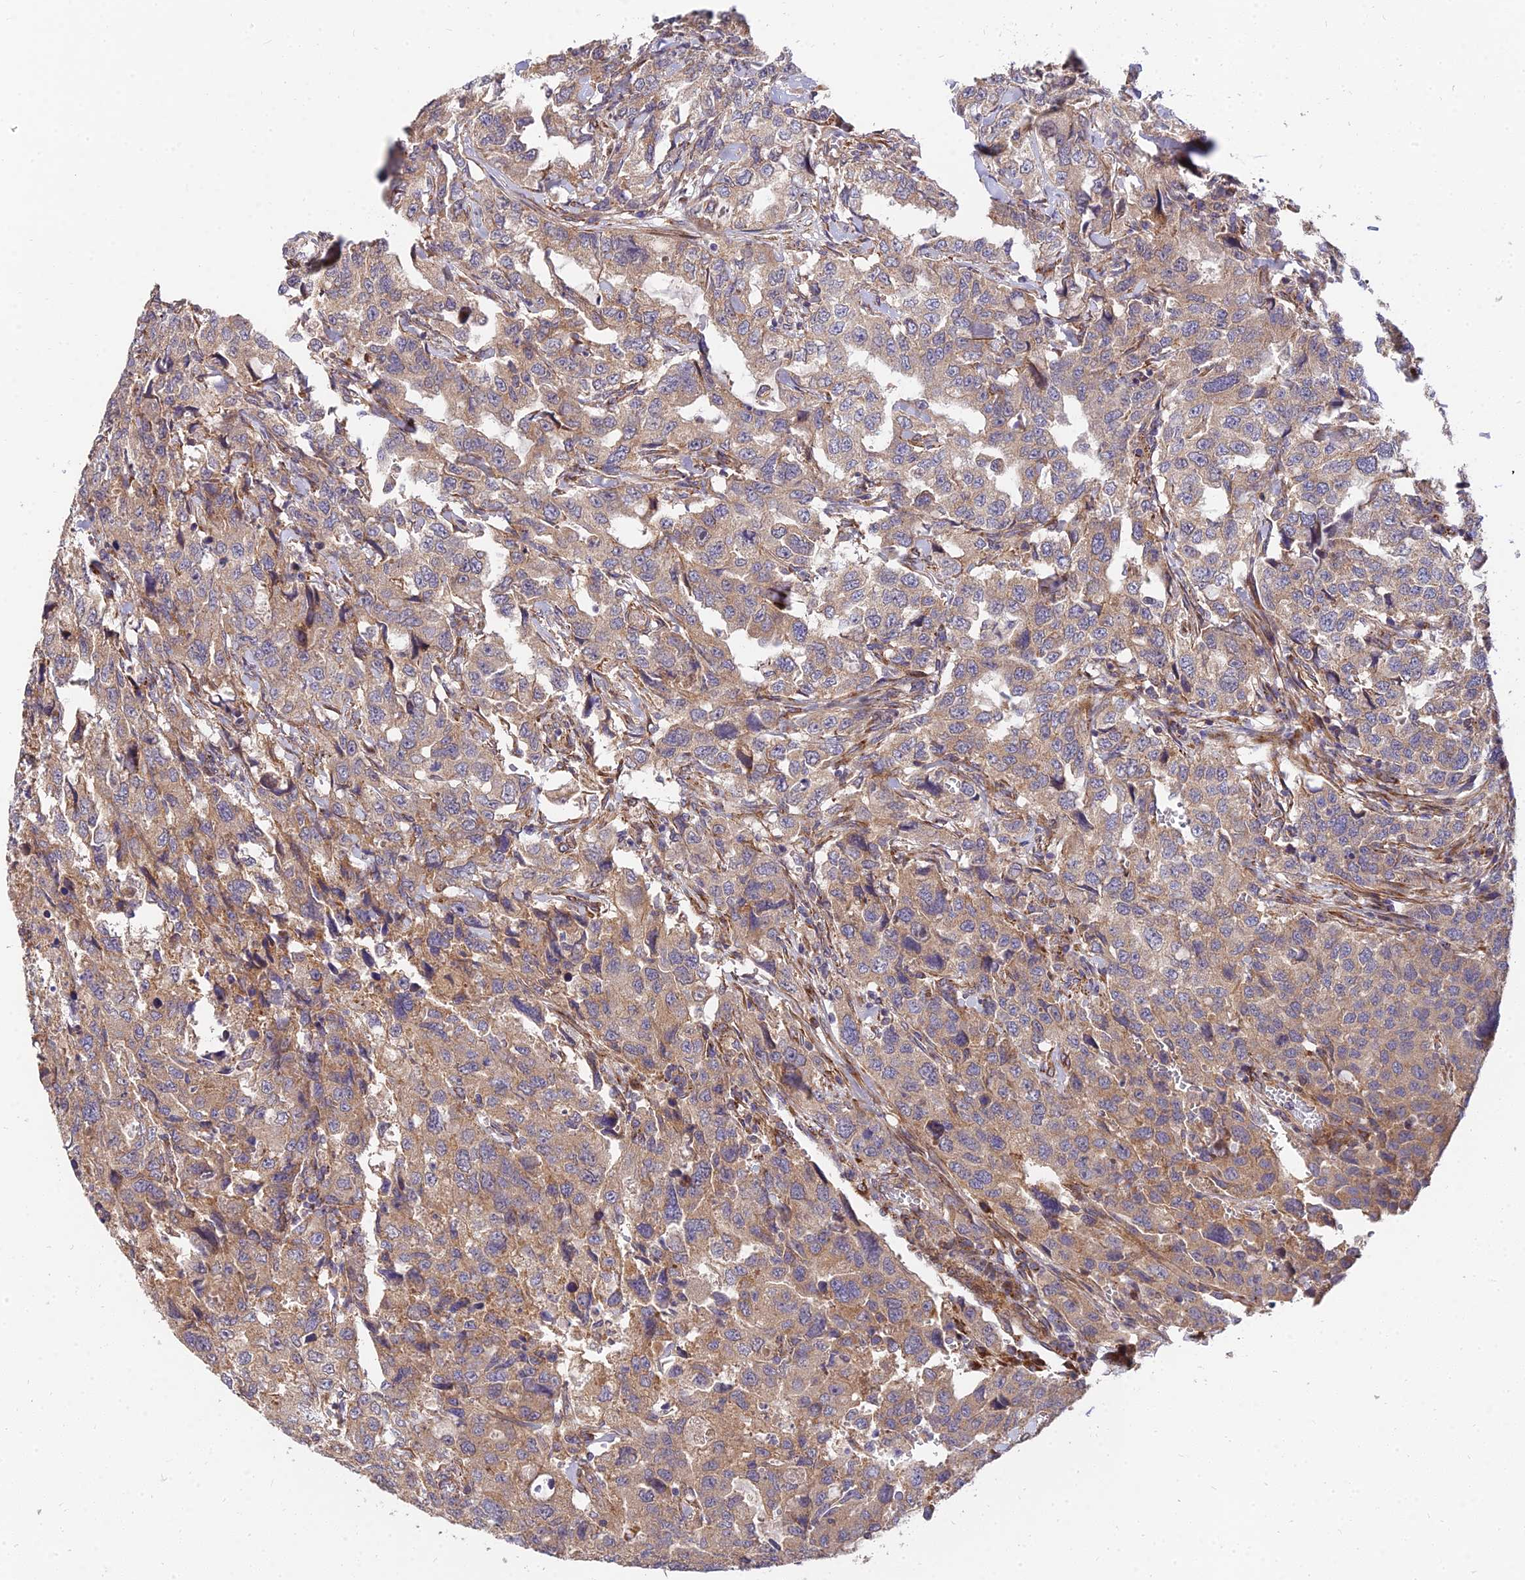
{"staining": {"intensity": "moderate", "quantity": ">75%", "location": "cytoplasmic/membranous"}, "tissue": "lung cancer", "cell_type": "Tumor cells", "image_type": "cancer", "snomed": [{"axis": "morphology", "description": "Adenocarcinoma, NOS"}, {"axis": "topography", "description": "Lung"}], "caption": "An immunohistochemistry micrograph of neoplastic tissue is shown. Protein staining in brown labels moderate cytoplasmic/membranous positivity in lung adenocarcinoma within tumor cells.", "gene": "ARL8B", "patient": {"sex": "female", "age": 51}}